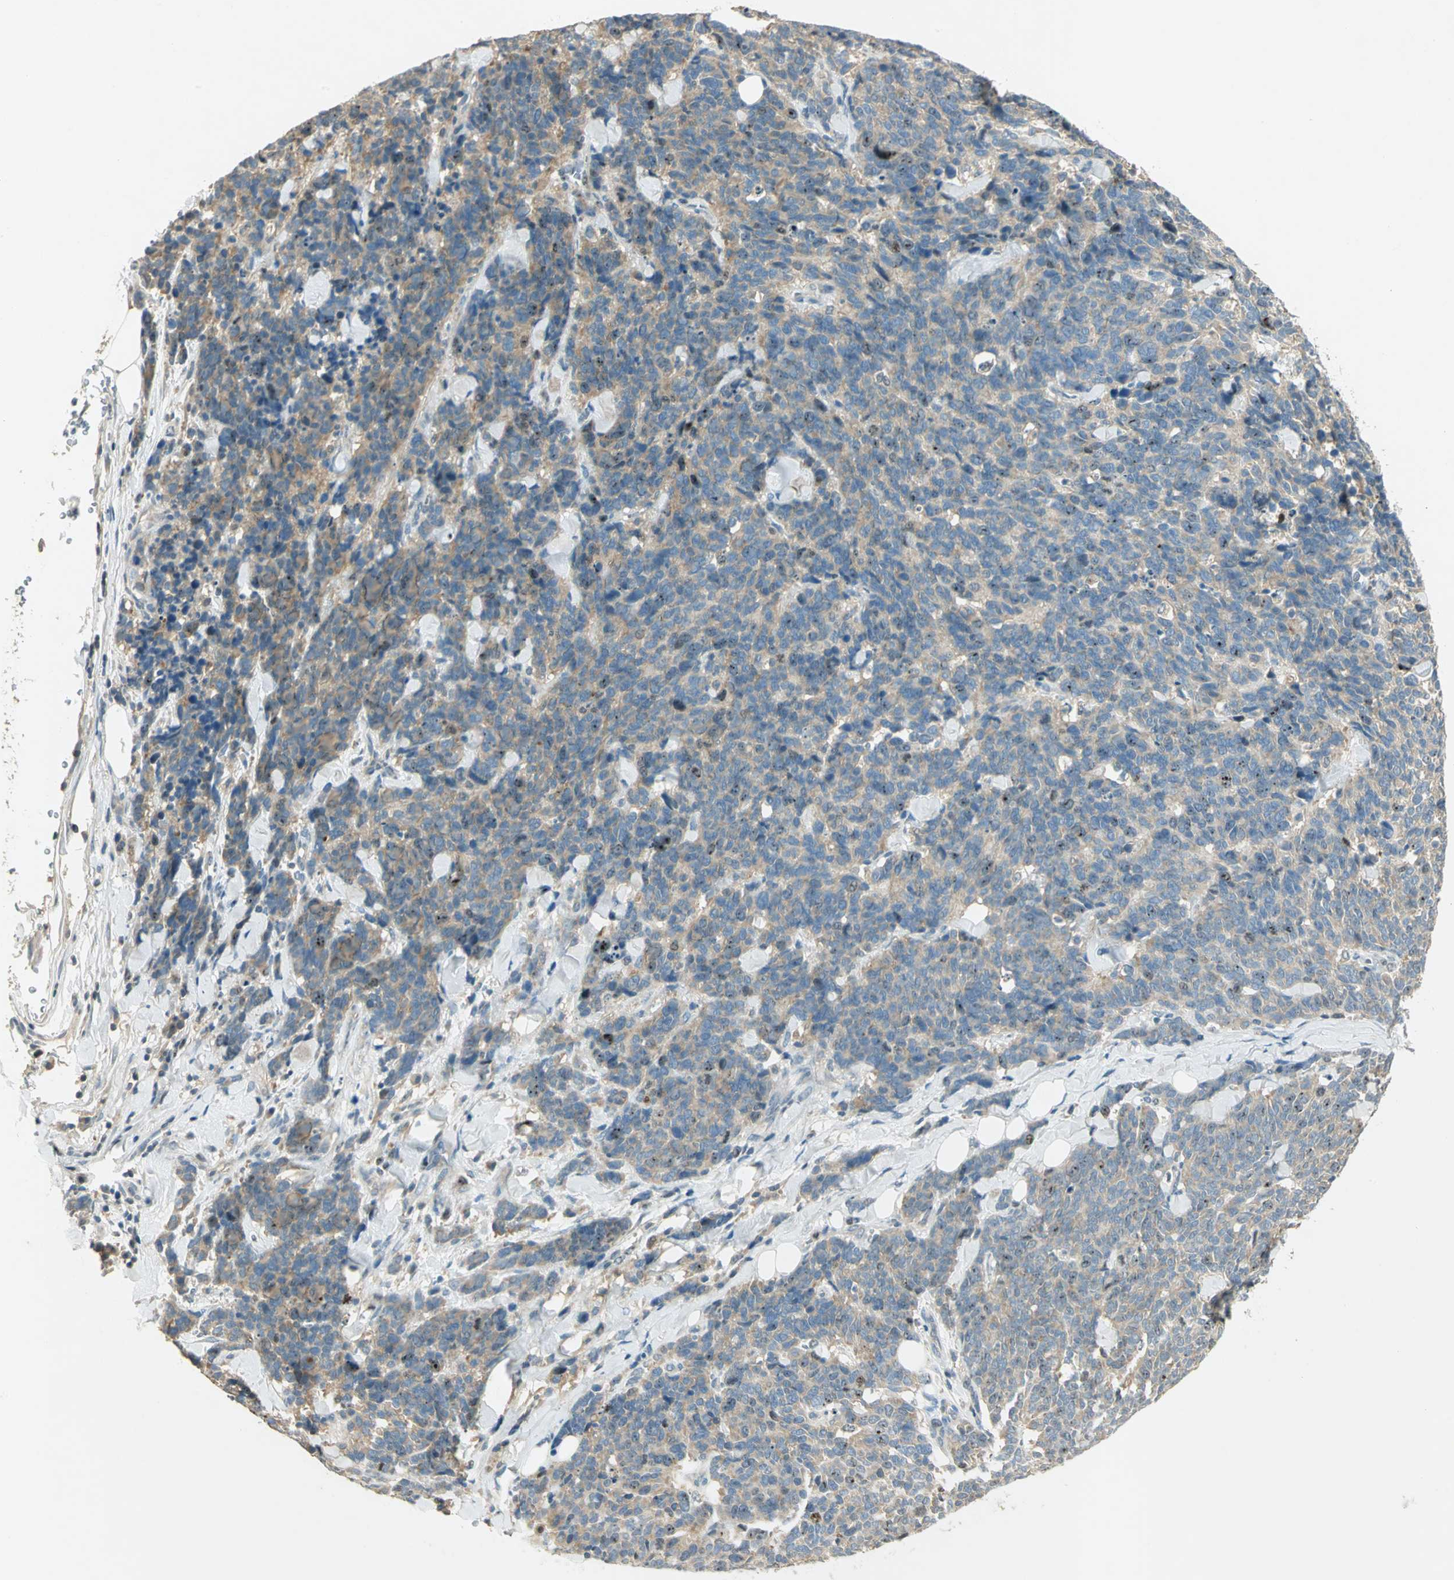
{"staining": {"intensity": "weak", "quantity": ">75%", "location": "cytoplasmic/membranous"}, "tissue": "lung cancer", "cell_type": "Tumor cells", "image_type": "cancer", "snomed": [{"axis": "morphology", "description": "Neoplasm, malignant, NOS"}, {"axis": "topography", "description": "Lung"}], "caption": "Immunohistochemistry photomicrograph of neoplastic tissue: human lung cancer (malignant neoplasm) stained using immunohistochemistry shows low levels of weak protein expression localized specifically in the cytoplasmic/membranous of tumor cells, appearing as a cytoplasmic/membranous brown color.", "gene": "BIRC2", "patient": {"sex": "female", "age": 58}}